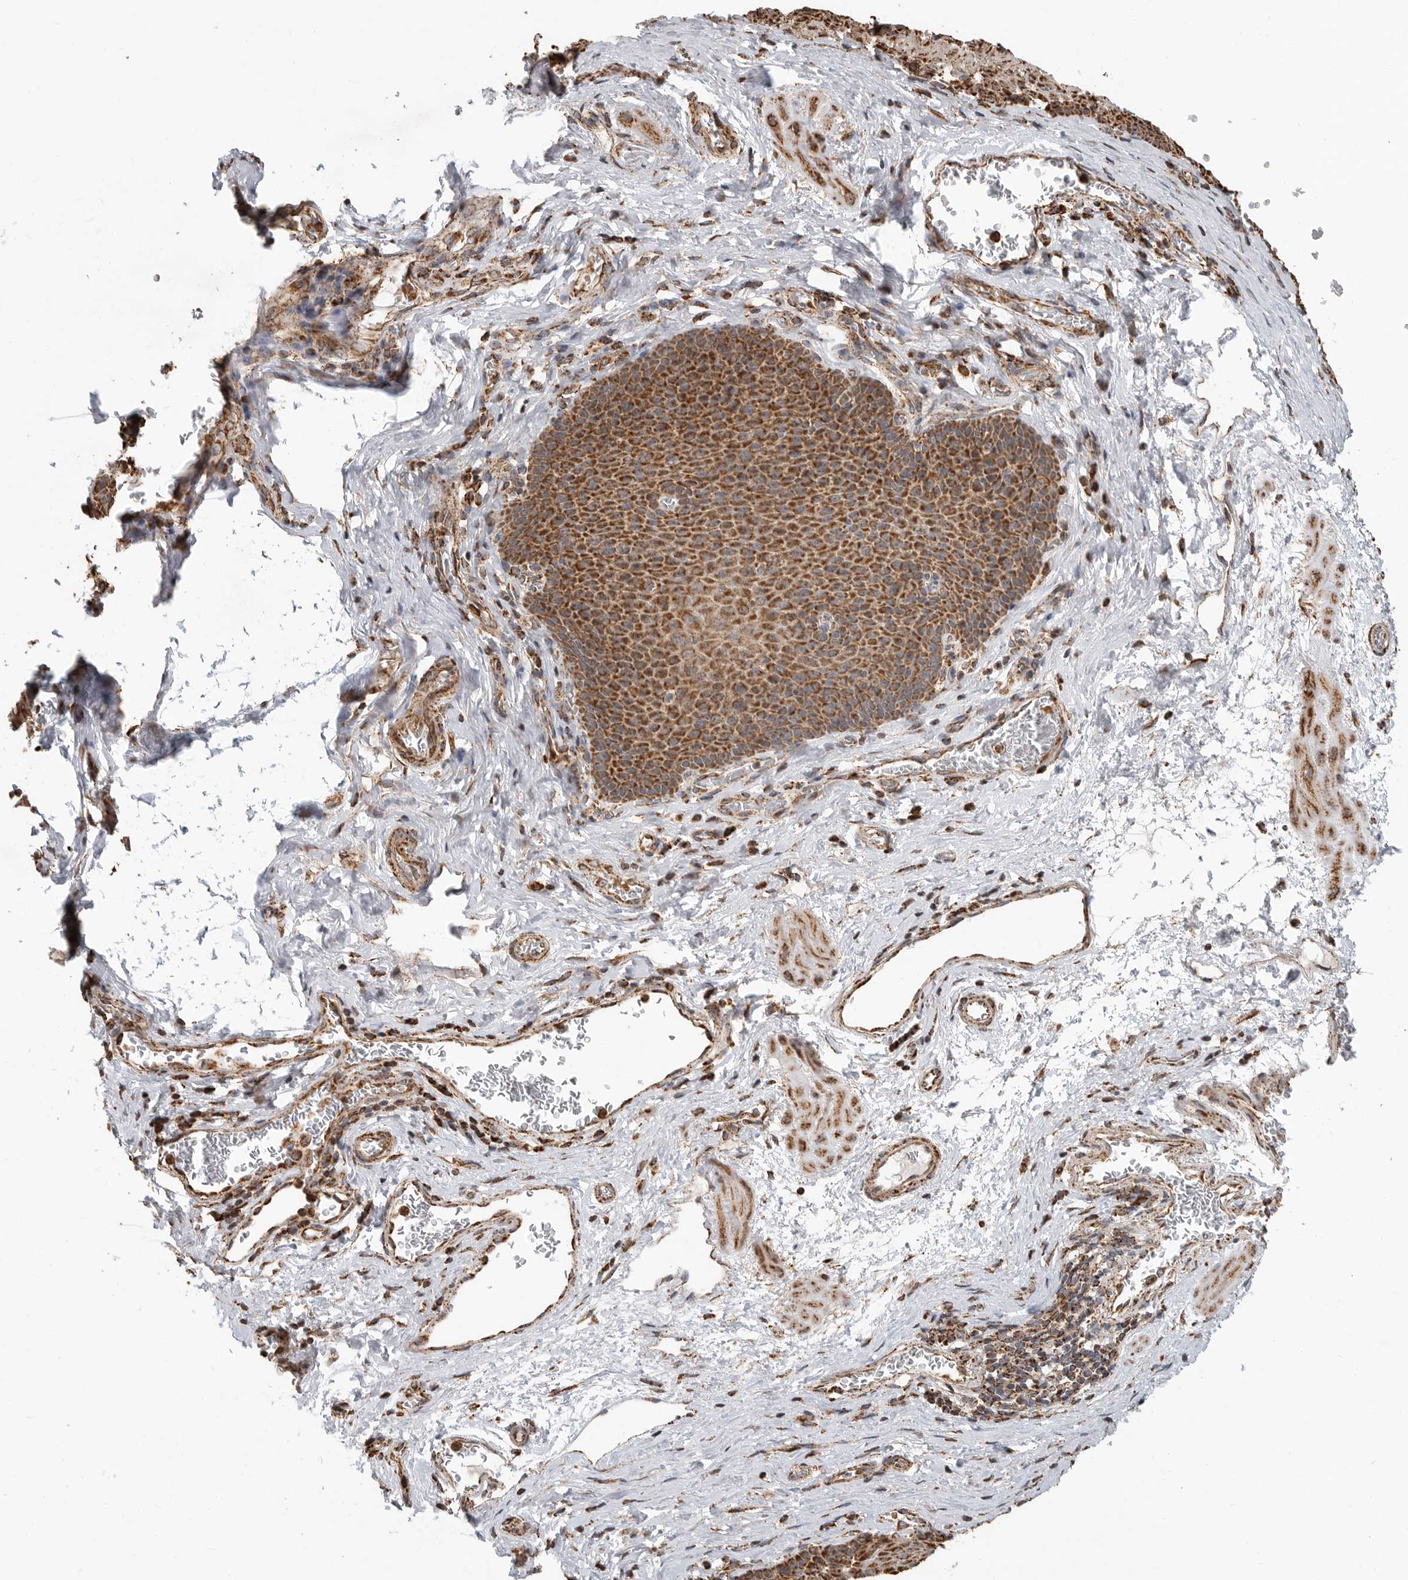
{"staining": {"intensity": "strong", "quantity": ">75%", "location": "cytoplasmic/membranous"}, "tissue": "esophagus", "cell_type": "Squamous epithelial cells", "image_type": "normal", "snomed": [{"axis": "morphology", "description": "Normal tissue, NOS"}, {"axis": "topography", "description": "Esophagus"}], "caption": "Strong cytoplasmic/membranous positivity is identified in about >75% of squamous epithelial cells in unremarkable esophagus. Nuclei are stained in blue.", "gene": "GCNT2", "patient": {"sex": "male", "age": 48}}